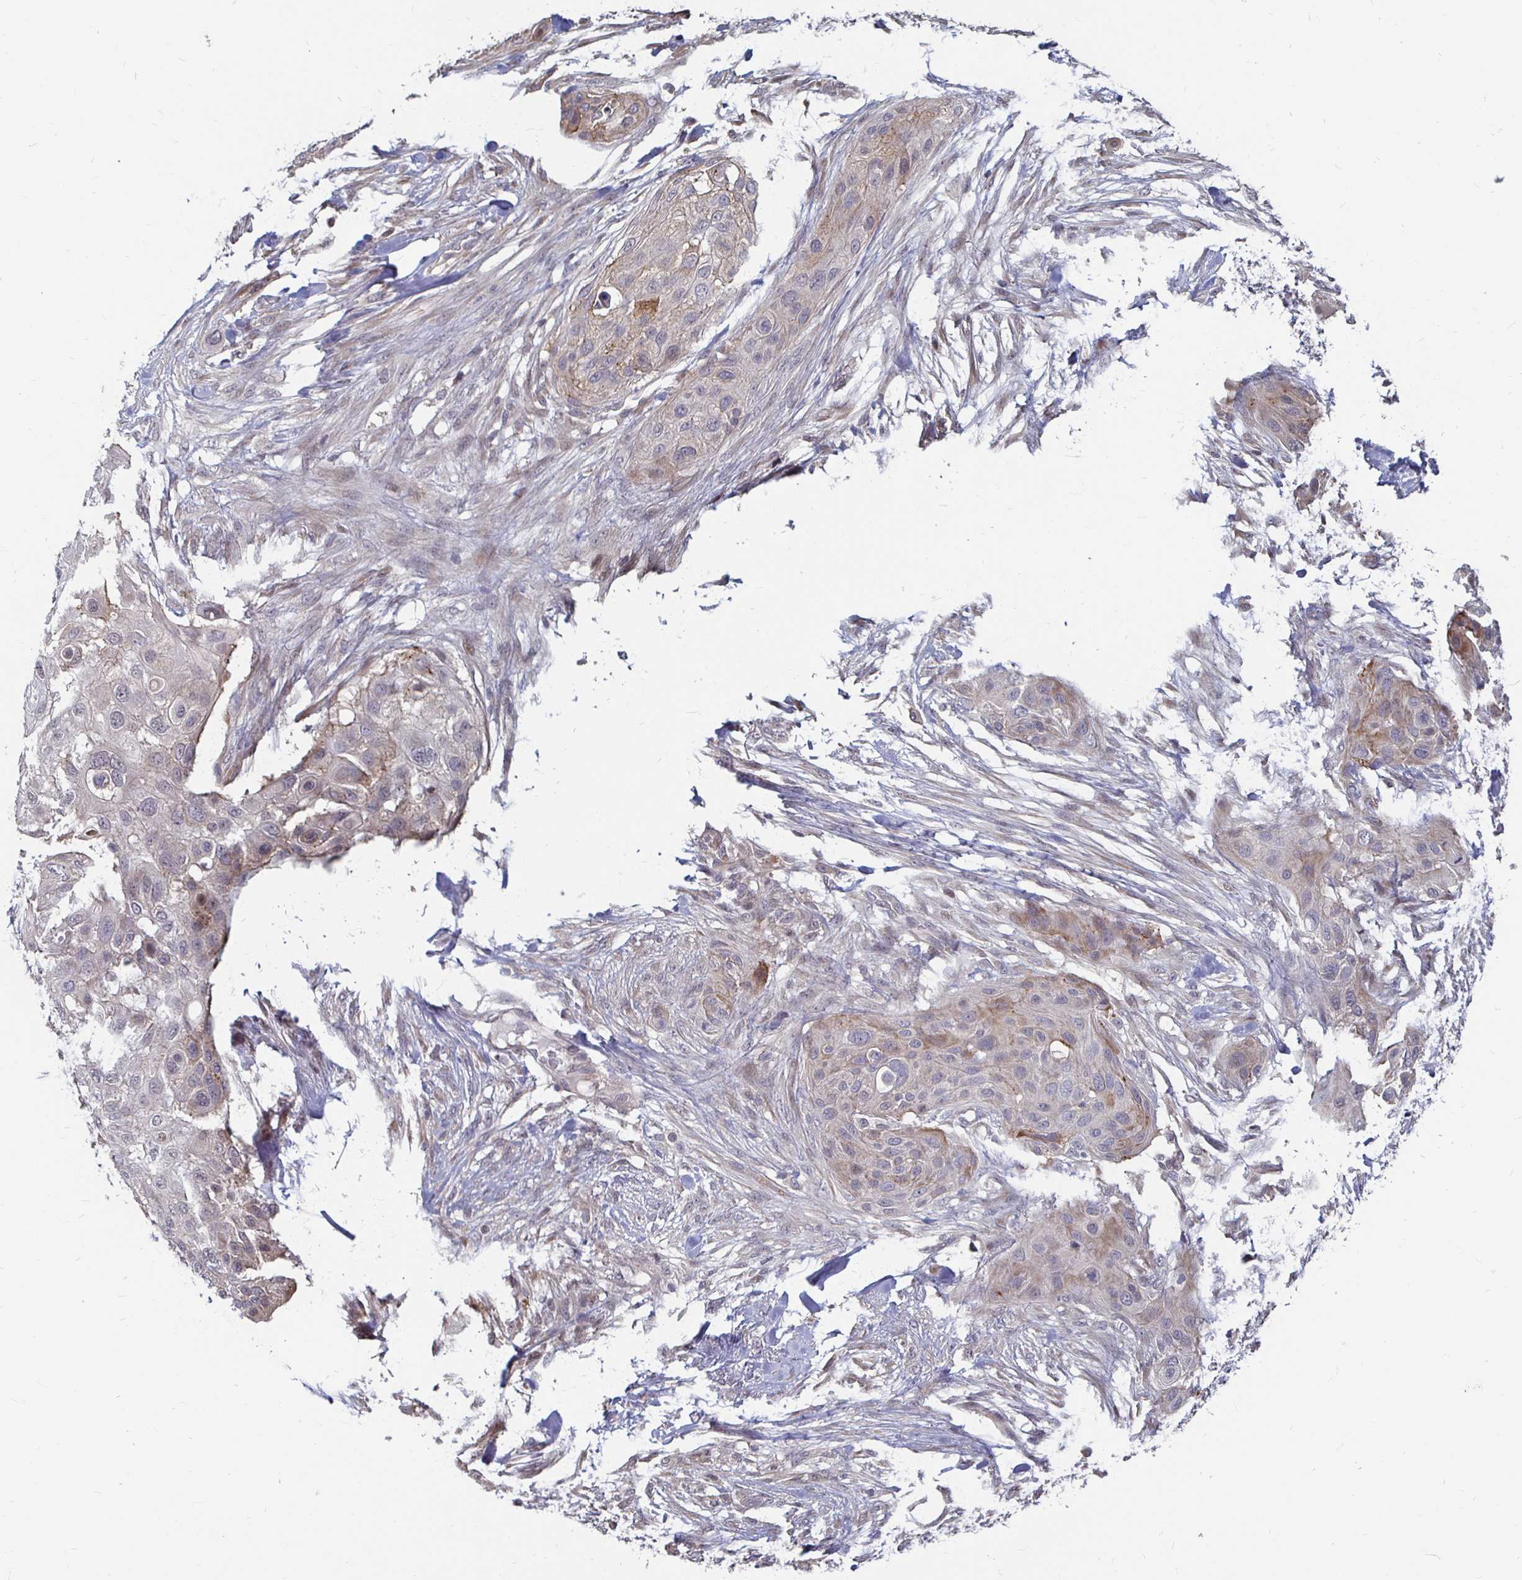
{"staining": {"intensity": "weak", "quantity": "<25%", "location": "cytoplasmic/membranous"}, "tissue": "skin cancer", "cell_type": "Tumor cells", "image_type": "cancer", "snomed": [{"axis": "morphology", "description": "Squamous cell carcinoma, NOS"}, {"axis": "topography", "description": "Skin"}], "caption": "A photomicrograph of human skin cancer is negative for staining in tumor cells.", "gene": "CAPN11", "patient": {"sex": "female", "age": 87}}